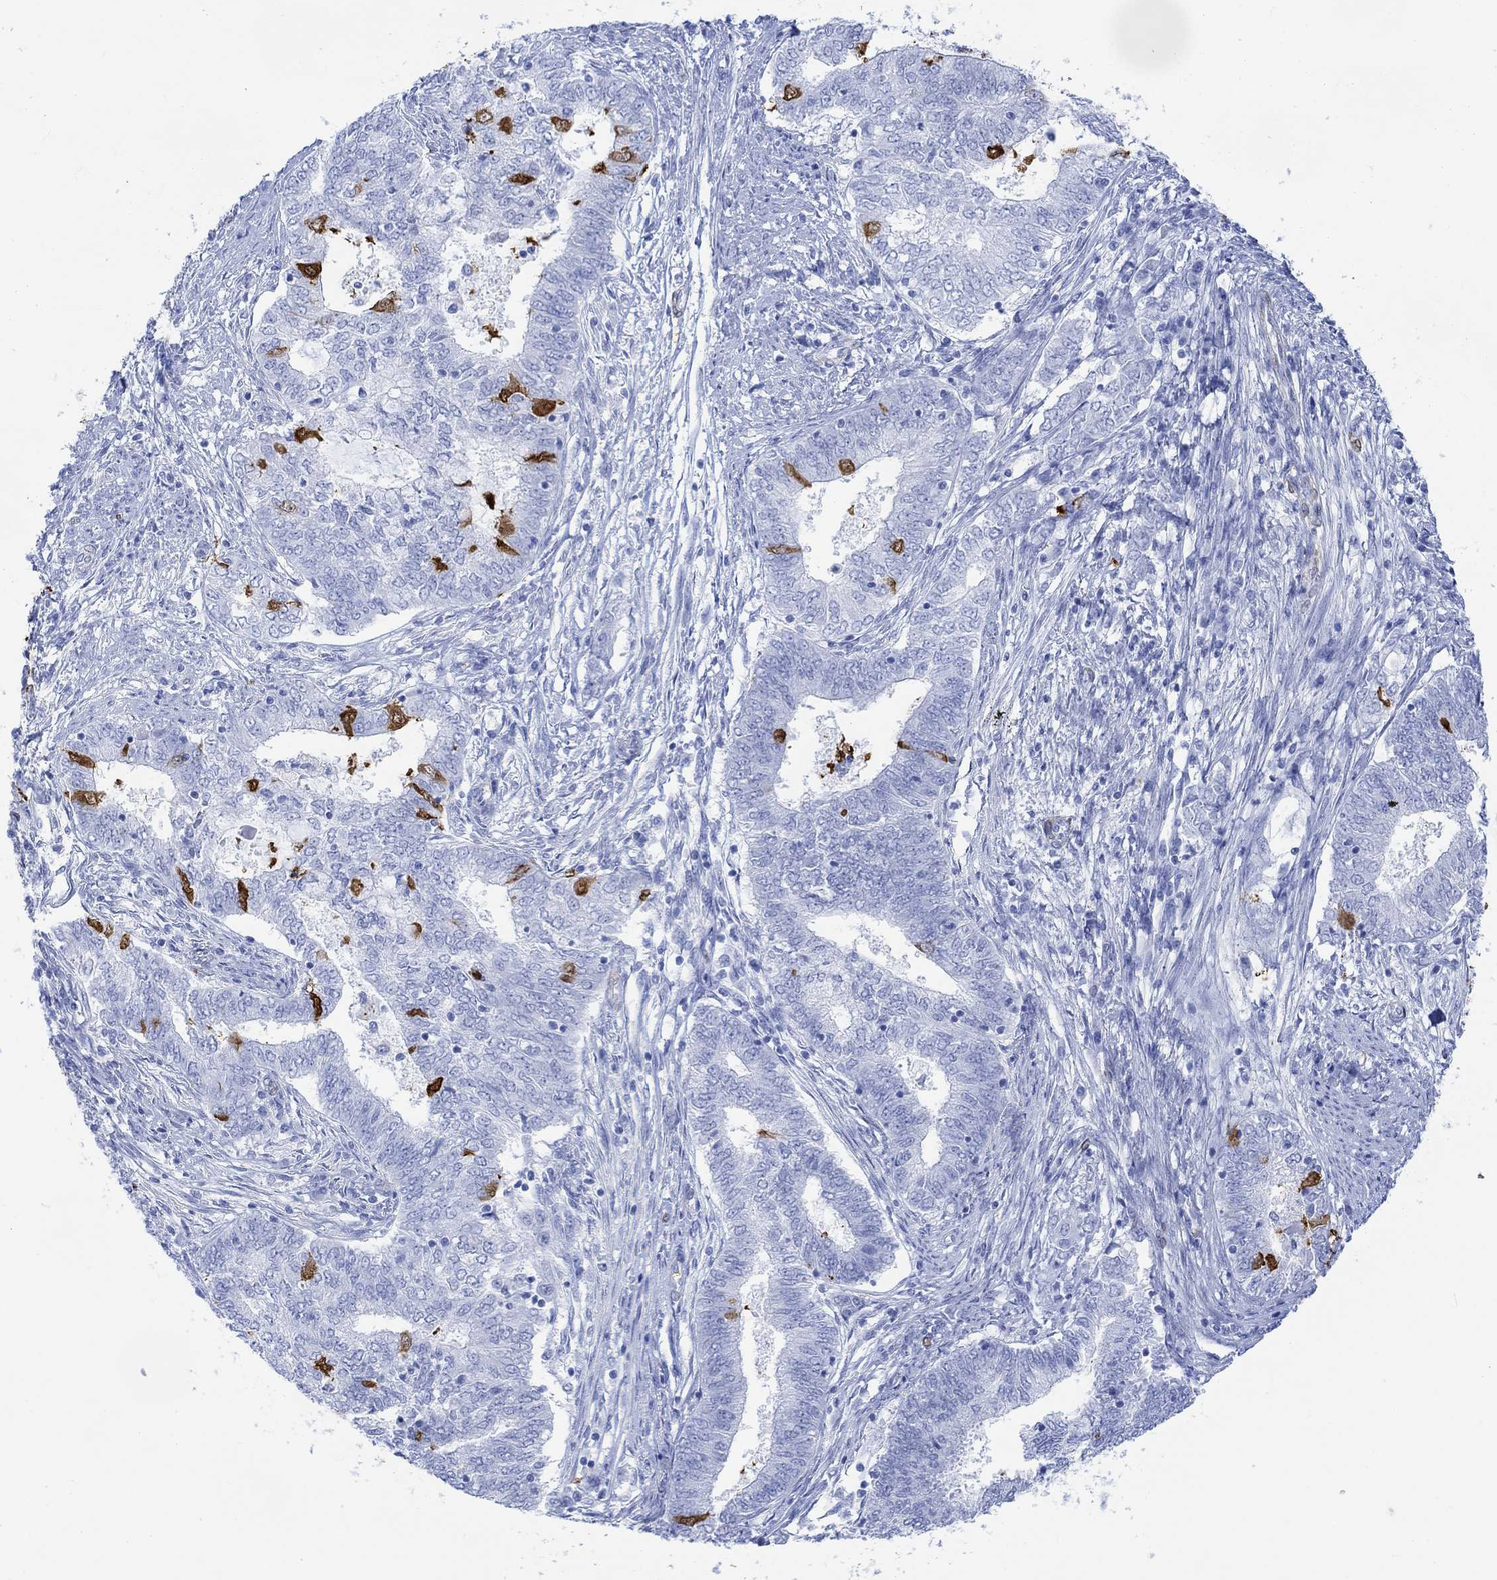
{"staining": {"intensity": "strong", "quantity": "<25%", "location": "cytoplasmic/membranous,nuclear"}, "tissue": "endometrial cancer", "cell_type": "Tumor cells", "image_type": "cancer", "snomed": [{"axis": "morphology", "description": "Adenocarcinoma, NOS"}, {"axis": "topography", "description": "Endometrium"}], "caption": "Immunohistochemistry (DAB (3,3'-diaminobenzidine)) staining of endometrial adenocarcinoma demonstrates strong cytoplasmic/membranous and nuclear protein positivity in approximately <25% of tumor cells.", "gene": "TPPP3", "patient": {"sex": "female", "age": 62}}